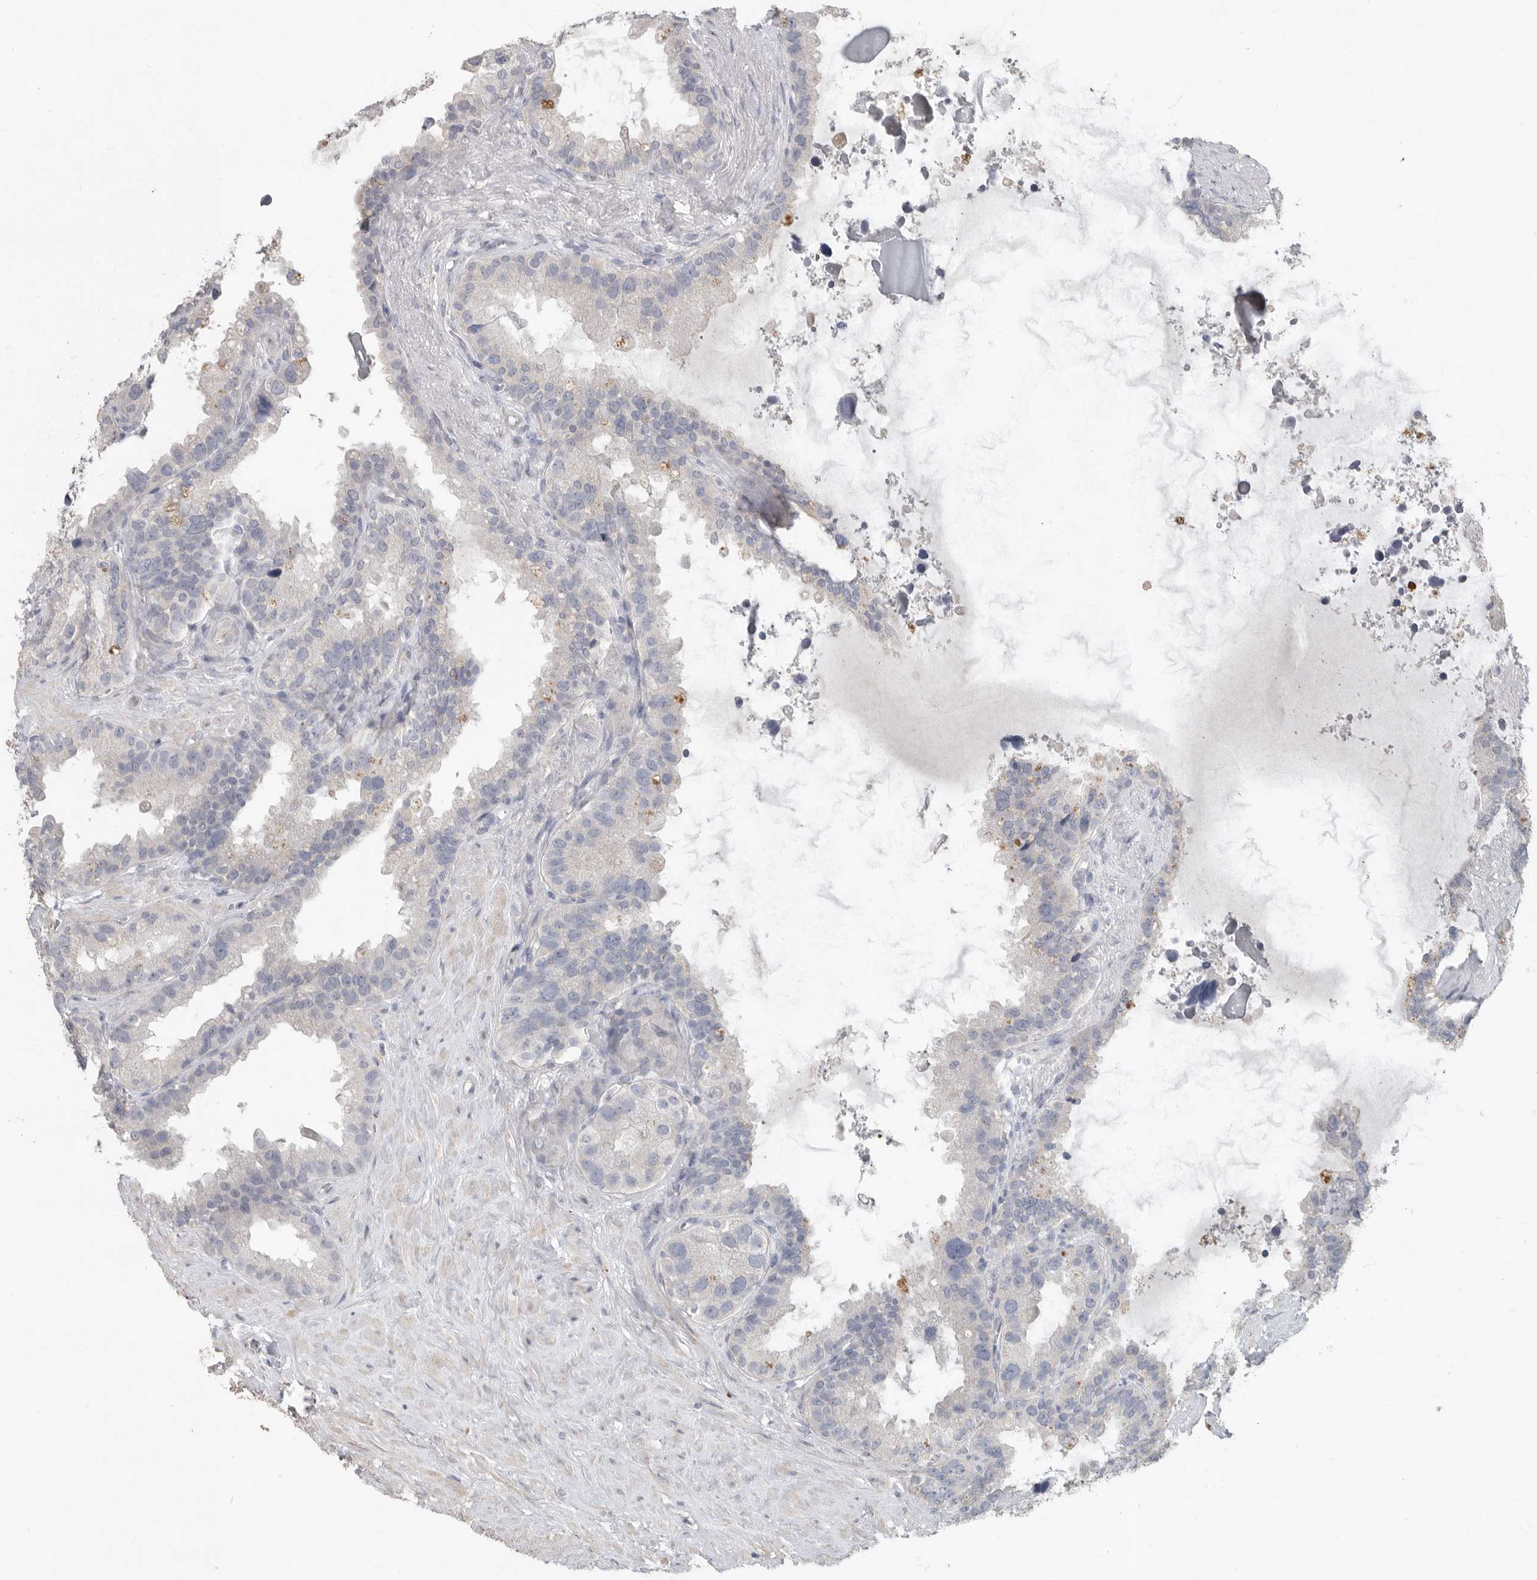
{"staining": {"intensity": "negative", "quantity": "none", "location": "none"}, "tissue": "seminal vesicle", "cell_type": "Glandular cells", "image_type": "normal", "snomed": [{"axis": "morphology", "description": "Normal tissue, NOS"}, {"axis": "topography", "description": "Seminal veicle"}], "caption": "An IHC micrograph of normal seminal vesicle is shown. There is no staining in glandular cells of seminal vesicle.", "gene": "REG4", "patient": {"sex": "male", "age": 80}}